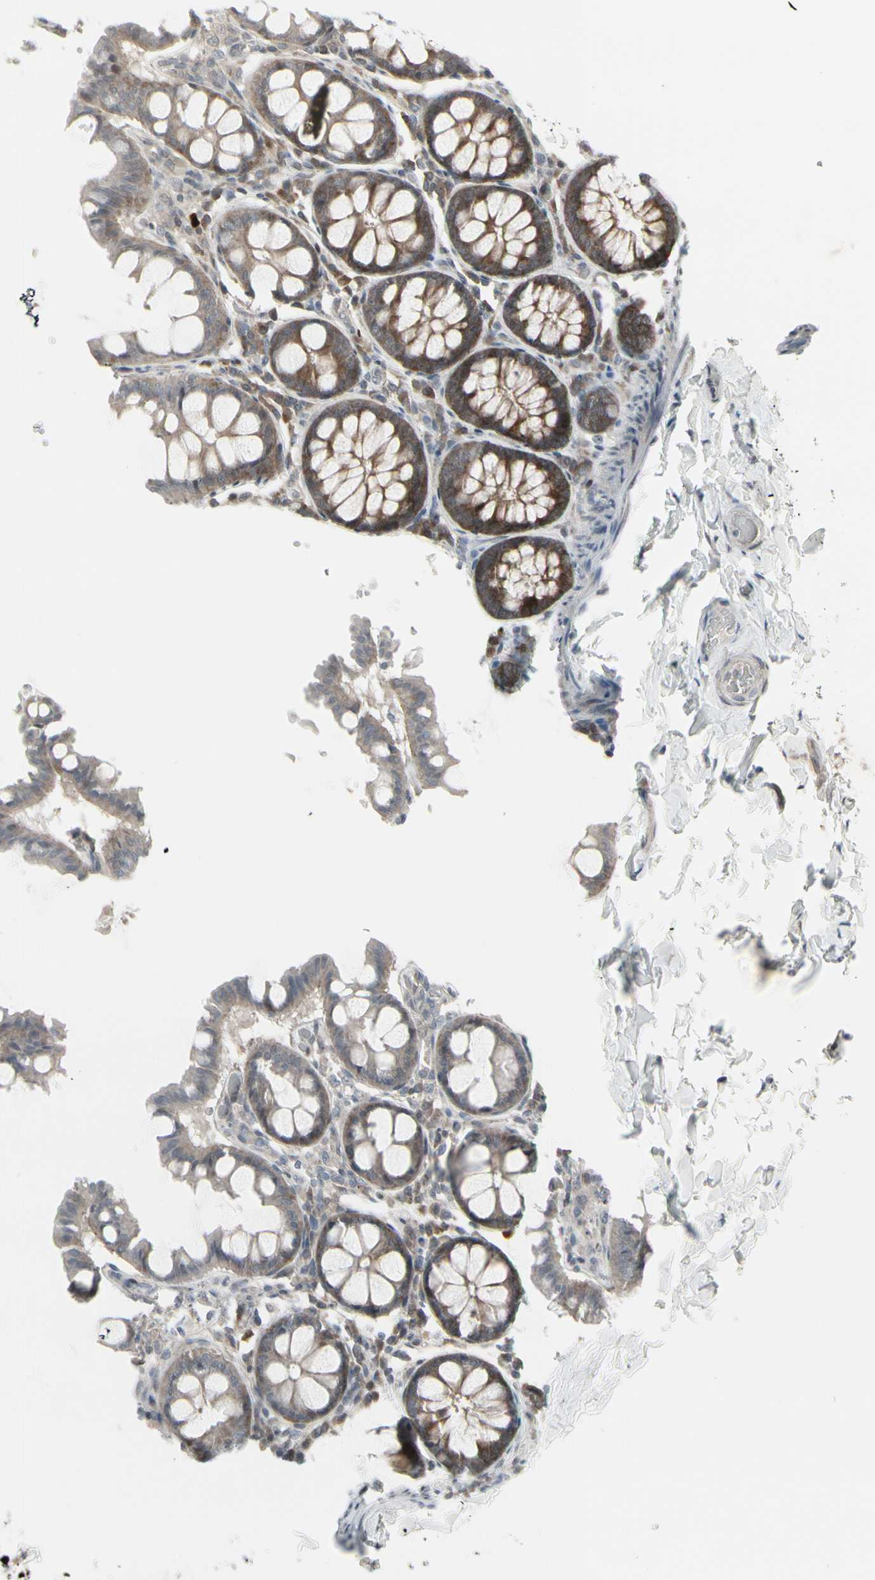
{"staining": {"intensity": "negative", "quantity": "none", "location": "none"}, "tissue": "colon", "cell_type": "Endothelial cells", "image_type": "normal", "snomed": [{"axis": "morphology", "description": "Normal tissue, NOS"}, {"axis": "topography", "description": "Colon"}], "caption": "Immunohistochemistry photomicrograph of benign colon: human colon stained with DAB (3,3'-diaminobenzidine) demonstrates no significant protein expression in endothelial cells. The staining was performed using DAB to visualize the protein expression in brown, while the nuclei were stained in blue with hematoxylin (Magnification: 20x).", "gene": "IGFBP6", "patient": {"sex": "female", "age": 61}}